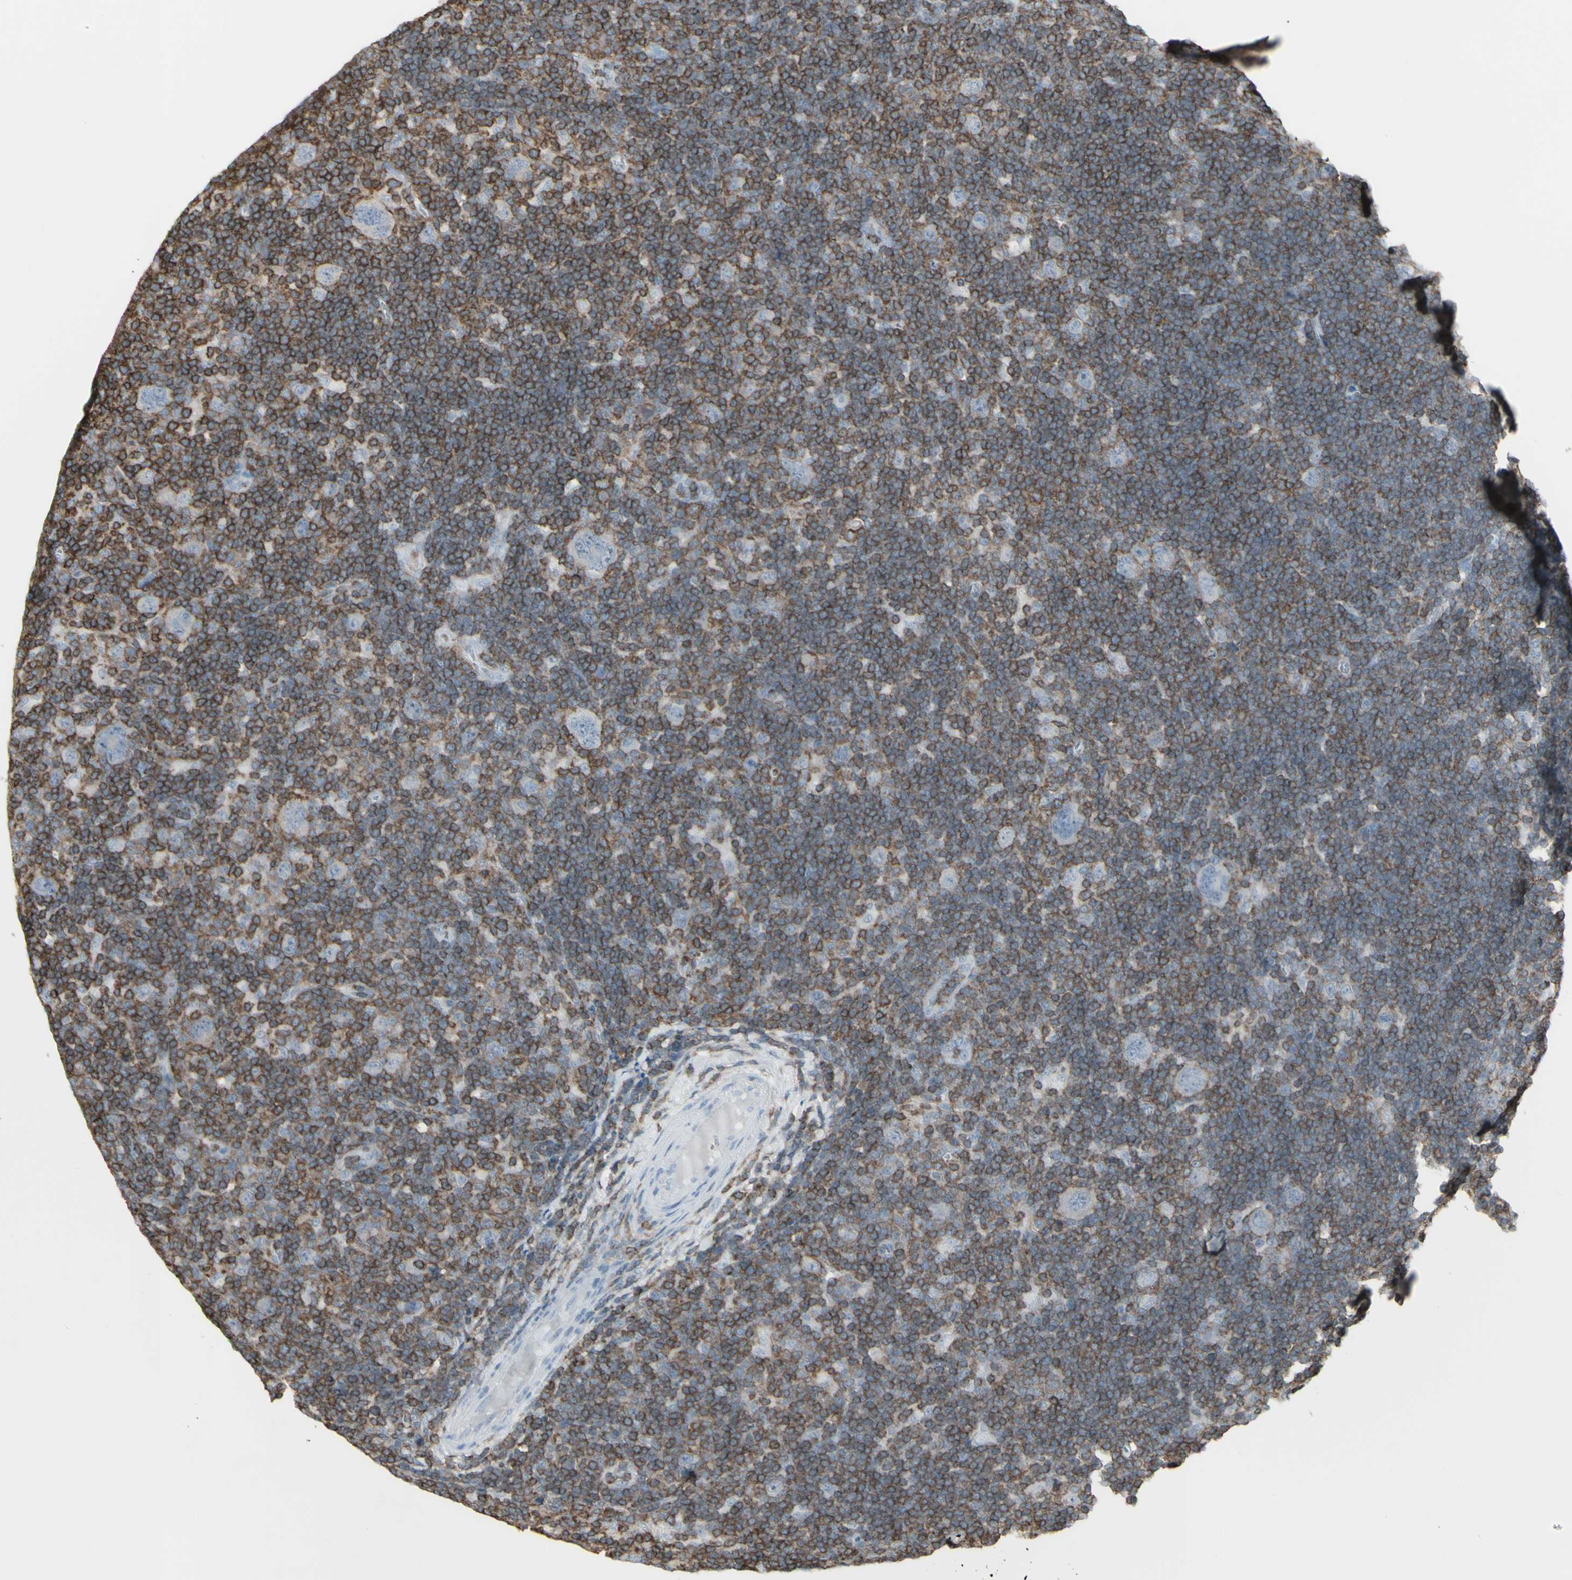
{"staining": {"intensity": "moderate", "quantity": ">75%", "location": "cytoplasmic/membranous"}, "tissue": "lymphoma", "cell_type": "Tumor cells", "image_type": "cancer", "snomed": [{"axis": "morphology", "description": "Hodgkin's disease, NOS"}, {"axis": "topography", "description": "Lymph node"}], "caption": "Hodgkin's disease tissue shows moderate cytoplasmic/membranous expression in approximately >75% of tumor cells, visualized by immunohistochemistry.", "gene": "NRG1", "patient": {"sex": "female", "age": 57}}